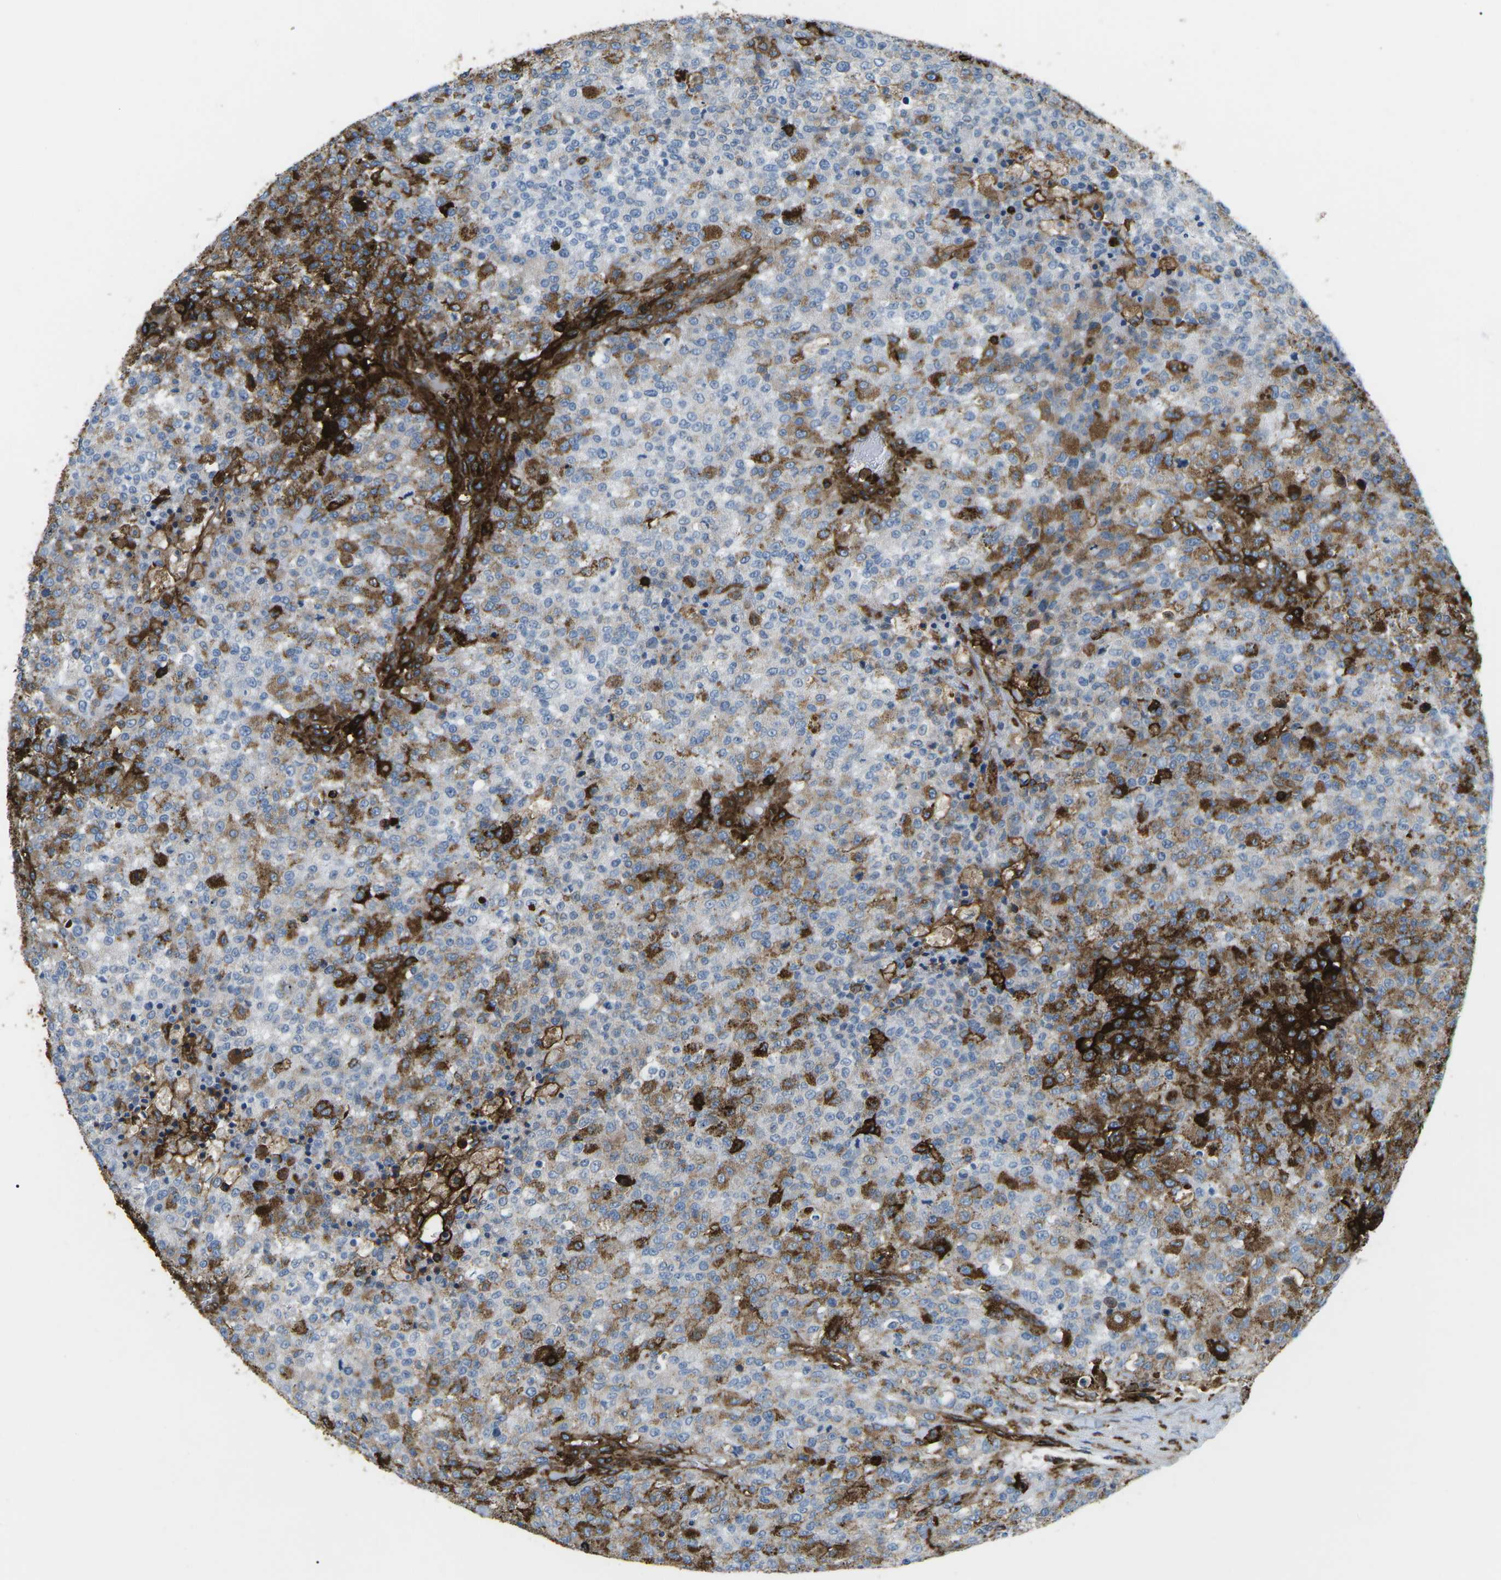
{"staining": {"intensity": "moderate", "quantity": "25%-75%", "location": "cytoplasmic/membranous"}, "tissue": "testis cancer", "cell_type": "Tumor cells", "image_type": "cancer", "snomed": [{"axis": "morphology", "description": "Seminoma, NOS"}, {"axis": "topography", "description": "Testis"}], "caption": "DAB (3,3'-diaminobenzidine) immunohistochemical staining of testis seminoma shows moderate cytoplasmic/membranous protein expression in about 25%-75% of tumor cells. (brown staining indicates protein expression, while blue staining denotes nuclei).", "gene": "HLA-B", "patient": {"sex": "male", "age": 59}}